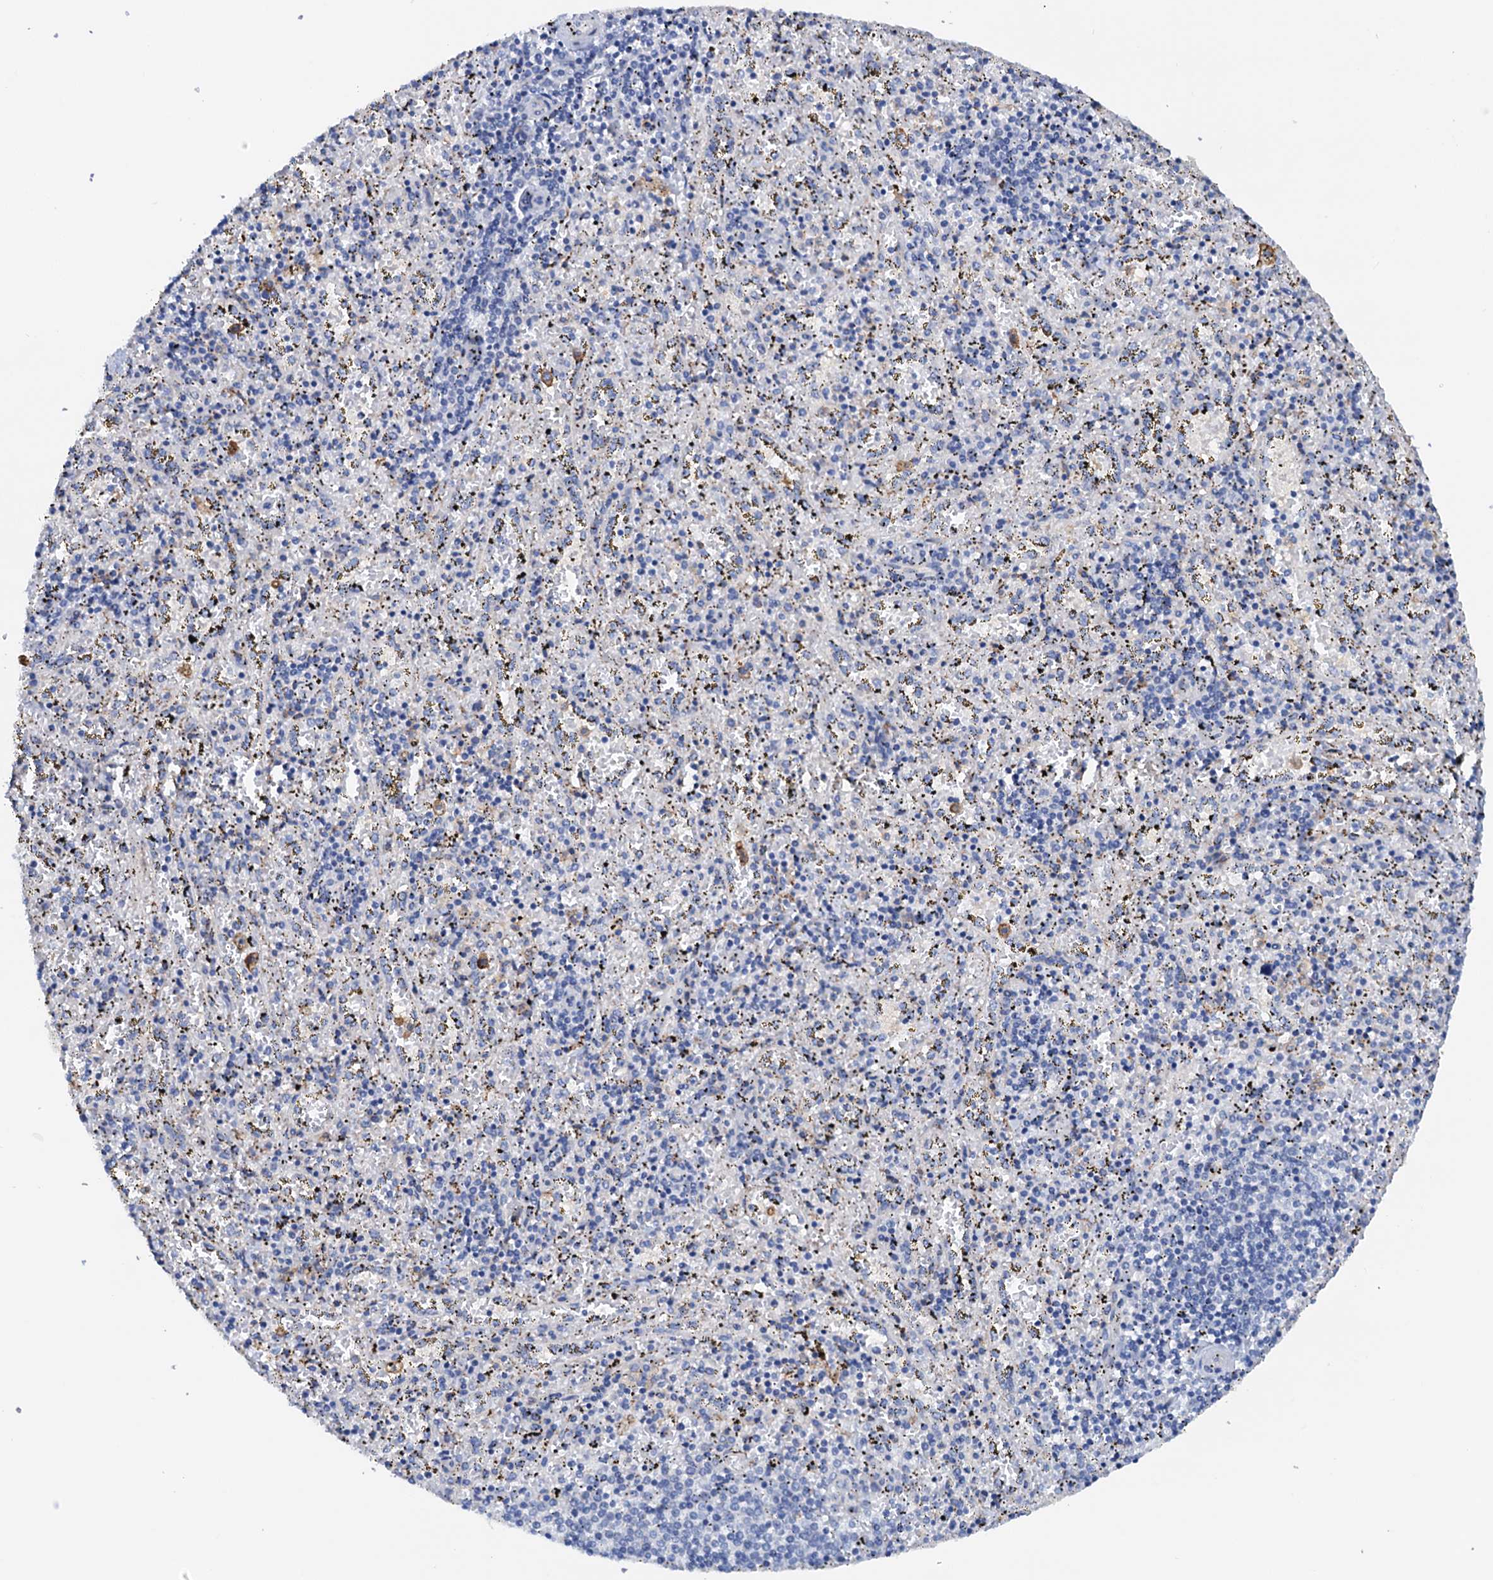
{"staining": {"intensity": "negative", "quantity": "none", "location": "none"}, "tissue": "spleen", "cell_type": "Cells in red pulp", "image_type": "normal", "snomed": [{"axis": "morphology", "description": "Normal tissue, NOS"}, {"axis": "topography", "description": "Spleen"}], "caption": "Immunohistochemical staining of normal human spleen reveals no significant positivity in cells in red pulp.", "gene": "RASSF9", "patient": {"sex": "male", "age": 11}}